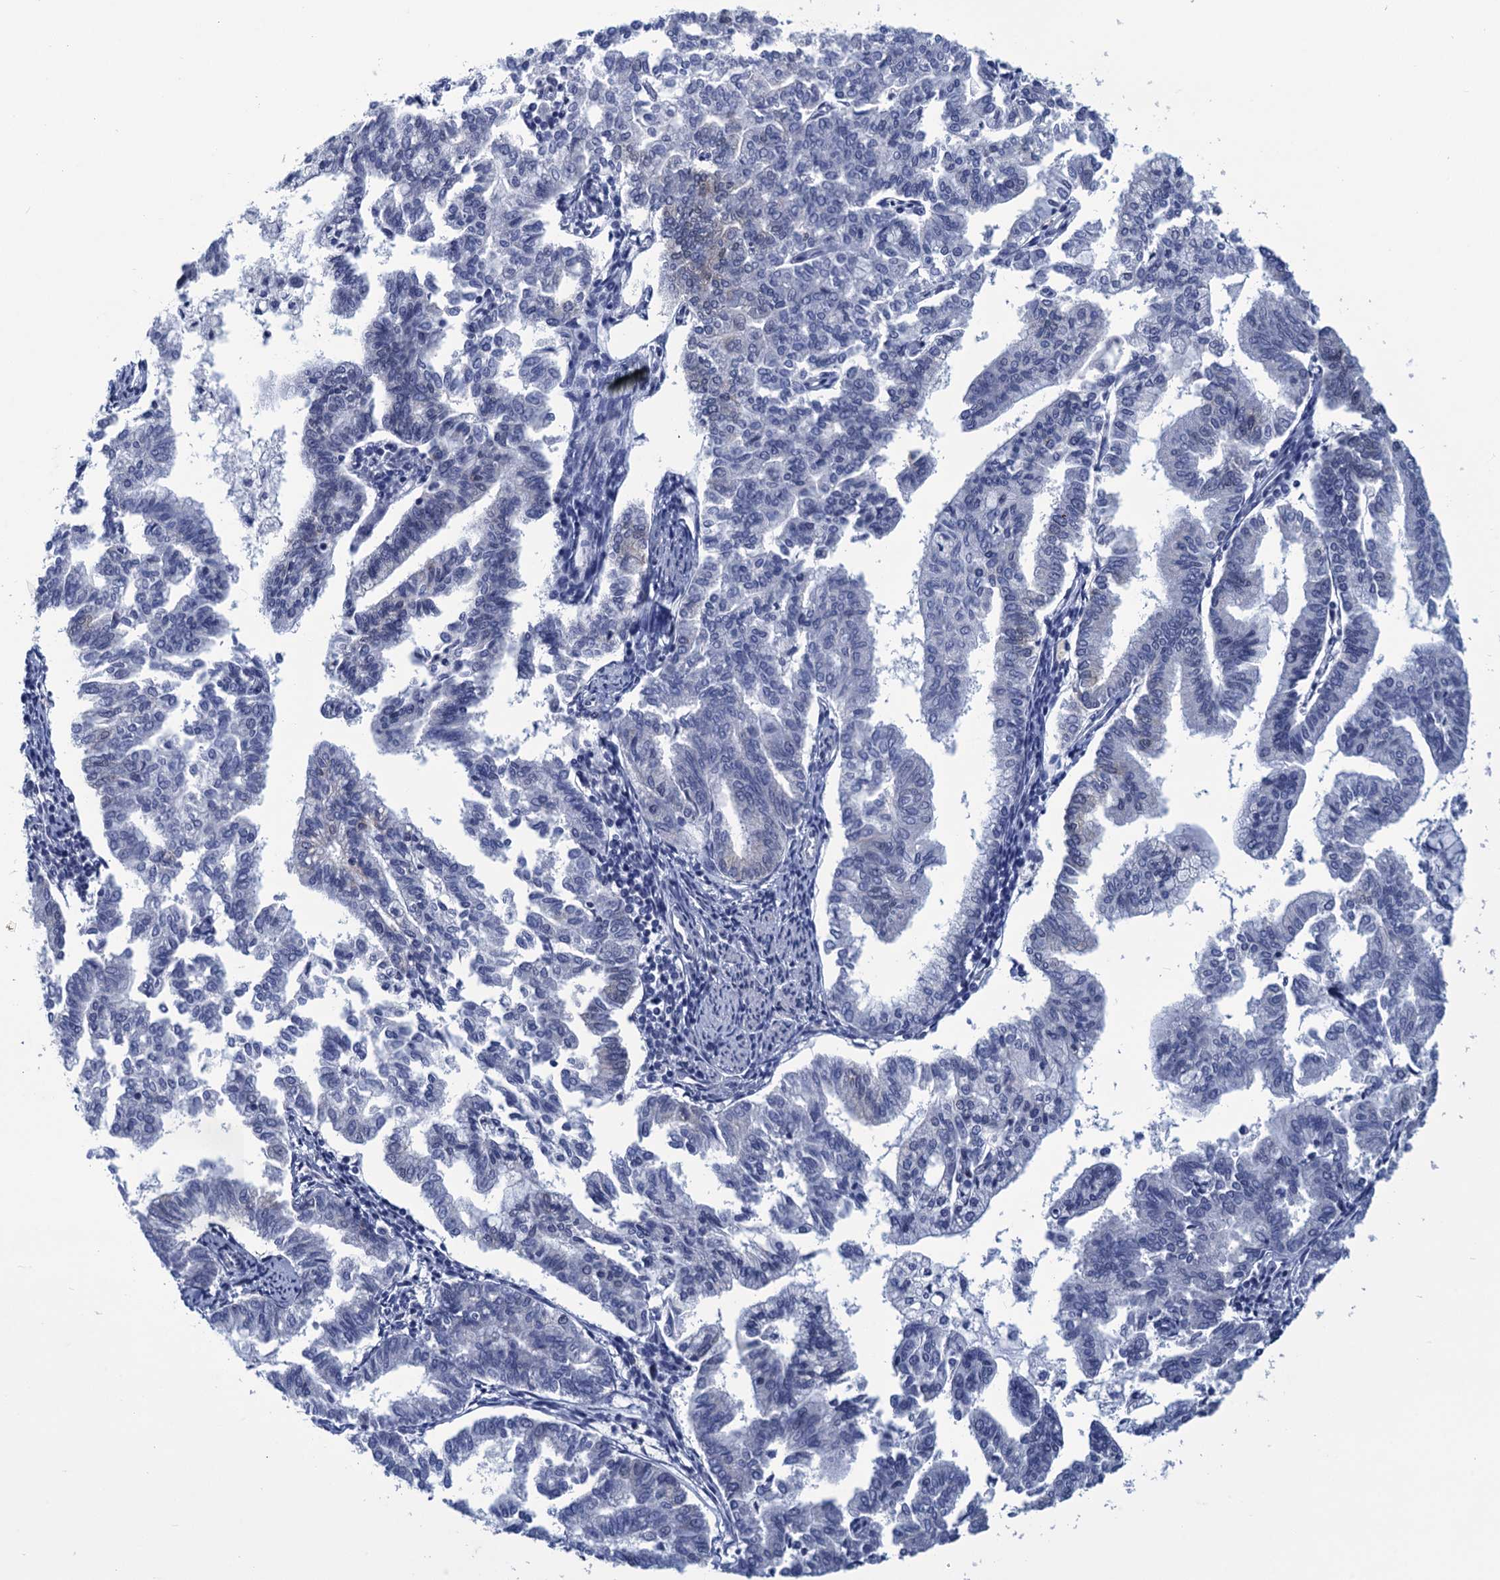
{"staining": {"intensity": "weak", "quantity": "<25%", "location": "nuclear"}, "tissue": "endometrial cancer", "cell_type": "Tumor cells", "image_type": "cancer", "snomed": [{"axis": "morphology", "description": "Adenocarcinoma, NOS"}, {"axis": "topography", "description": "Endometrium"}], "caption": "IHC image of human endometrial adenocarcinoma stained for a protein (brown), which demonstrates no positivity in tumor cells.", "gene": "GINS3", "patient": {"sex": "female", "age": 79}}